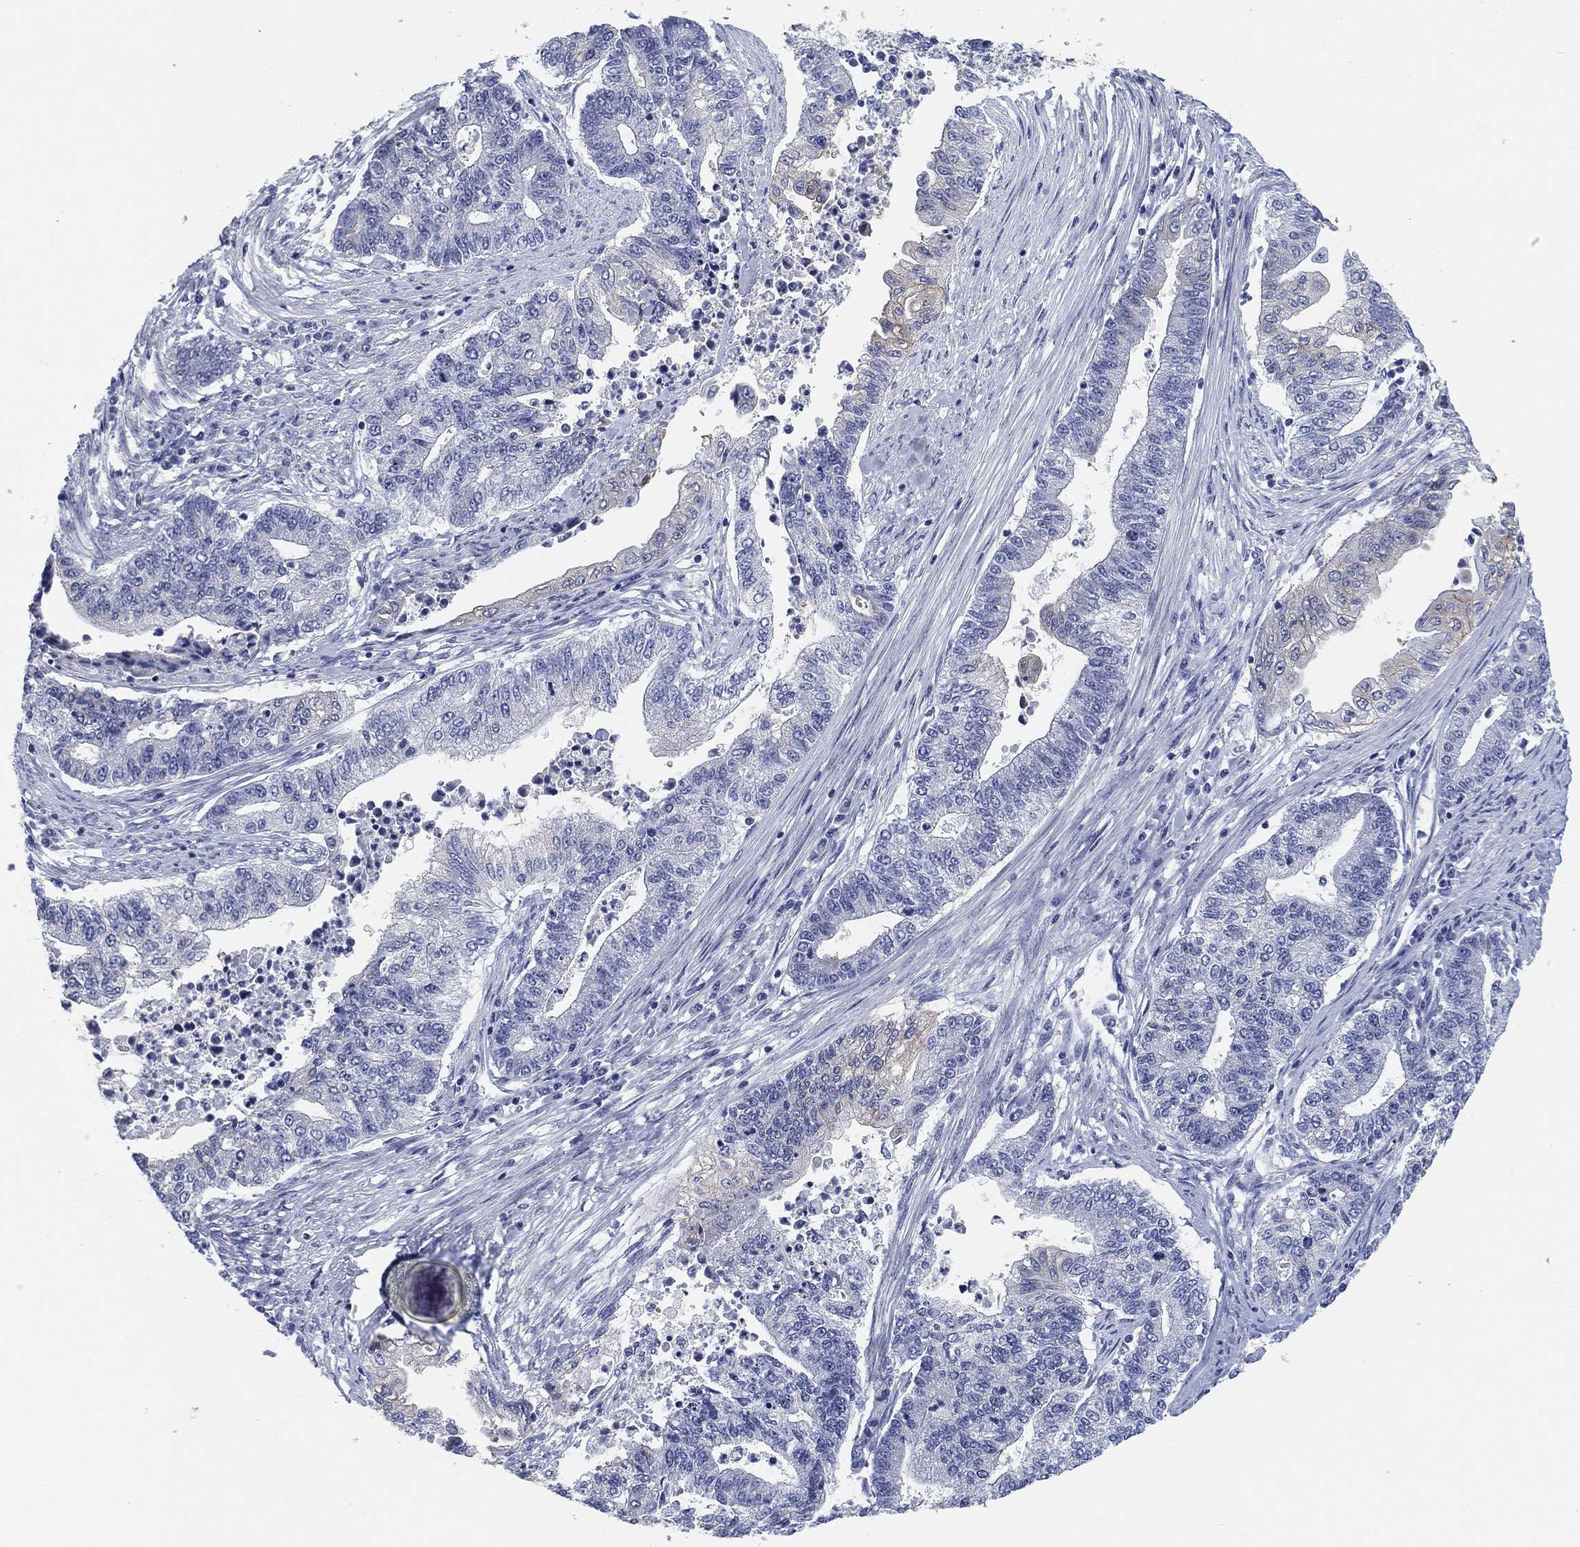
{"staining": {"intensity": "negative", "quantity": "none", "location": "none"}, "tissue": "endometrial cancer", "cell_type": "Tumor cells", "image_type": "cancer", "snomed": [{"axis": "morphology", "description": "Adenocarcinoma, NOS"}, {"axis": "topography", "description": "Uterus"}, {"axis": "topography", "description": "Endometrium"}], "caption": "Endometrial cancer stained for a protein using immunohistochemistry (IHC) demonstrates no staining tumor cells.", "gene": "CLUL1", "patient": {"sex": "female", "age": 54}}